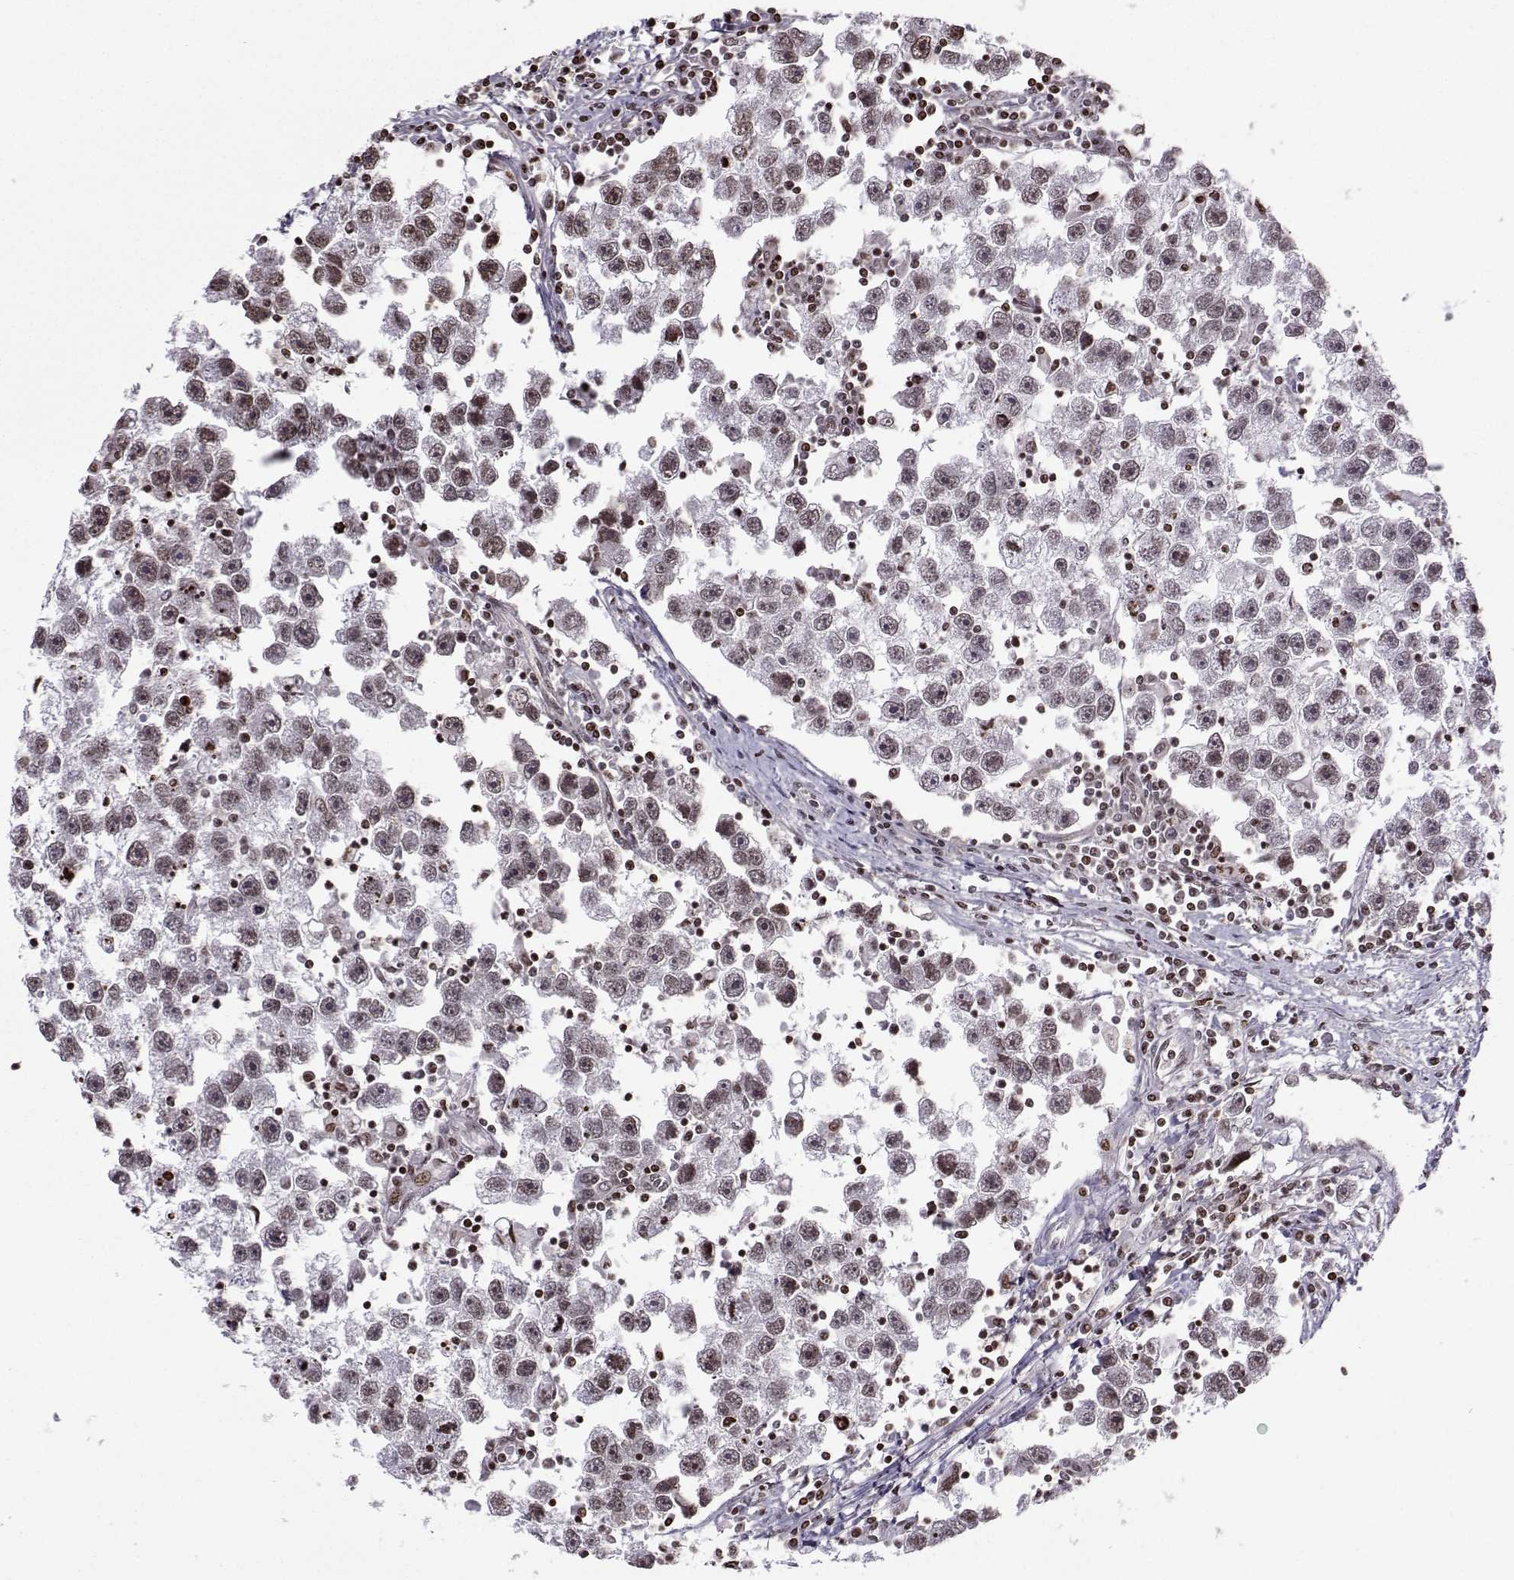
{"staining": {"intensity": "strong", "quantity": "<25%", "location": "nuclear"}, "tissue": "testis cancer", "cell_type": "Tumor cells", "image_type": "cancer", "snomed": [{"axis": "morphology", "description": "Seminoma, NOS"}, {"axis": "topography", "description": "Testis"}], "caption": "A medium amount of strong nuclear positivity is identified in about <25% of tumor cells in seminoma (testis) tissue.", "gene": "ZNF19", "patient": {"sex": "male", "age": 30}}